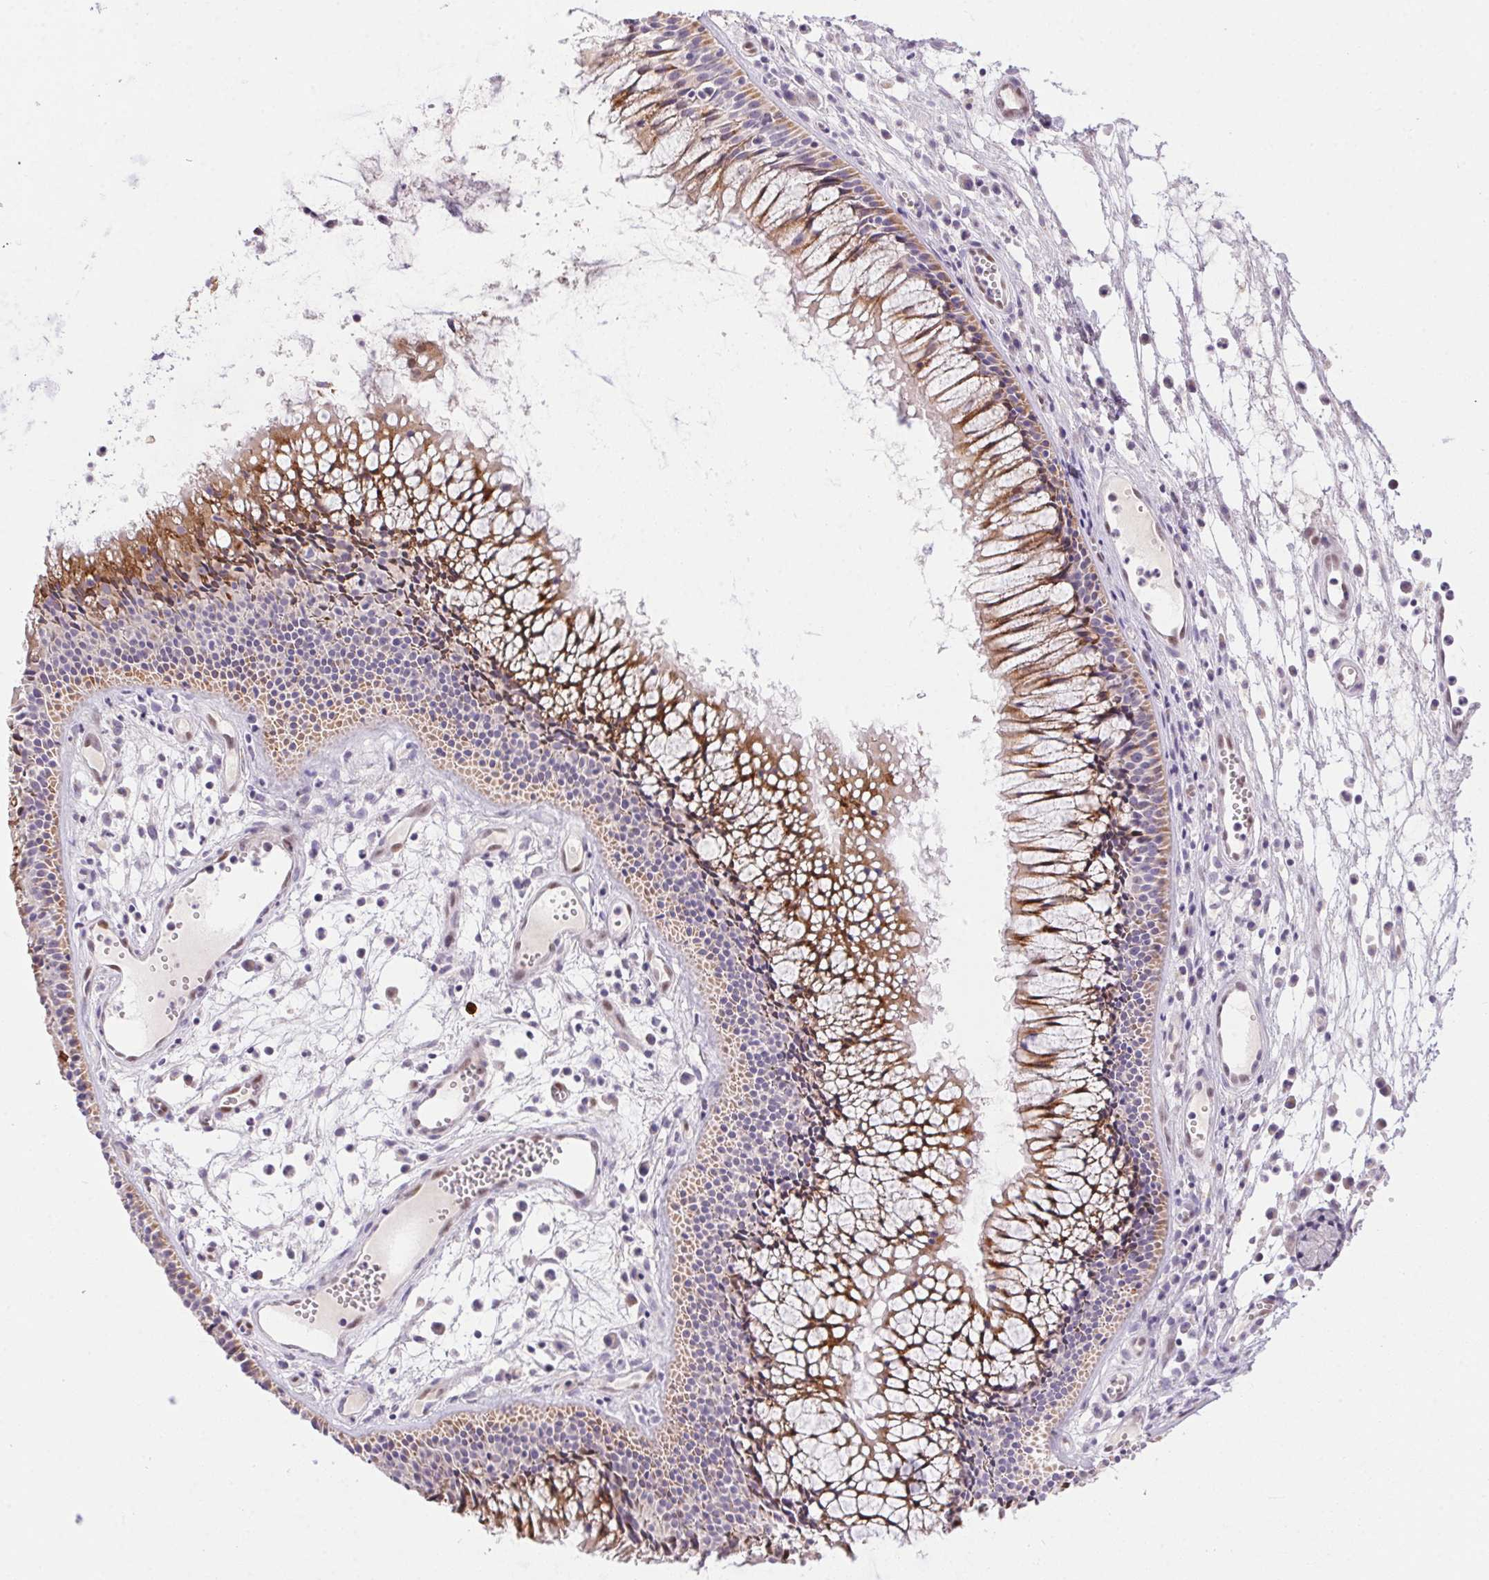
{"staining": {"intensity": "moderate", "quantity": "25%-75%", "location": "cytoplasmic/membranous"}, "tissue": "nasopharynx", "cell_type": "Respiratory epithelial cells", "image_type": "normal", "snomed": [{"axis": "morphology", "description": "Normal tissue, NOS"}, {"axis": "topography", "description": "Nasopharynx"}], "caption": "Immunohistochemical staining of unremarkable nasopharynx exhibits moderate cytoplasmic/membranous protein staining in approximately 25%-75% of respiratory epithelial cells.", "gene": "SP9", "patient": {"sex": "male", "age": 31}}